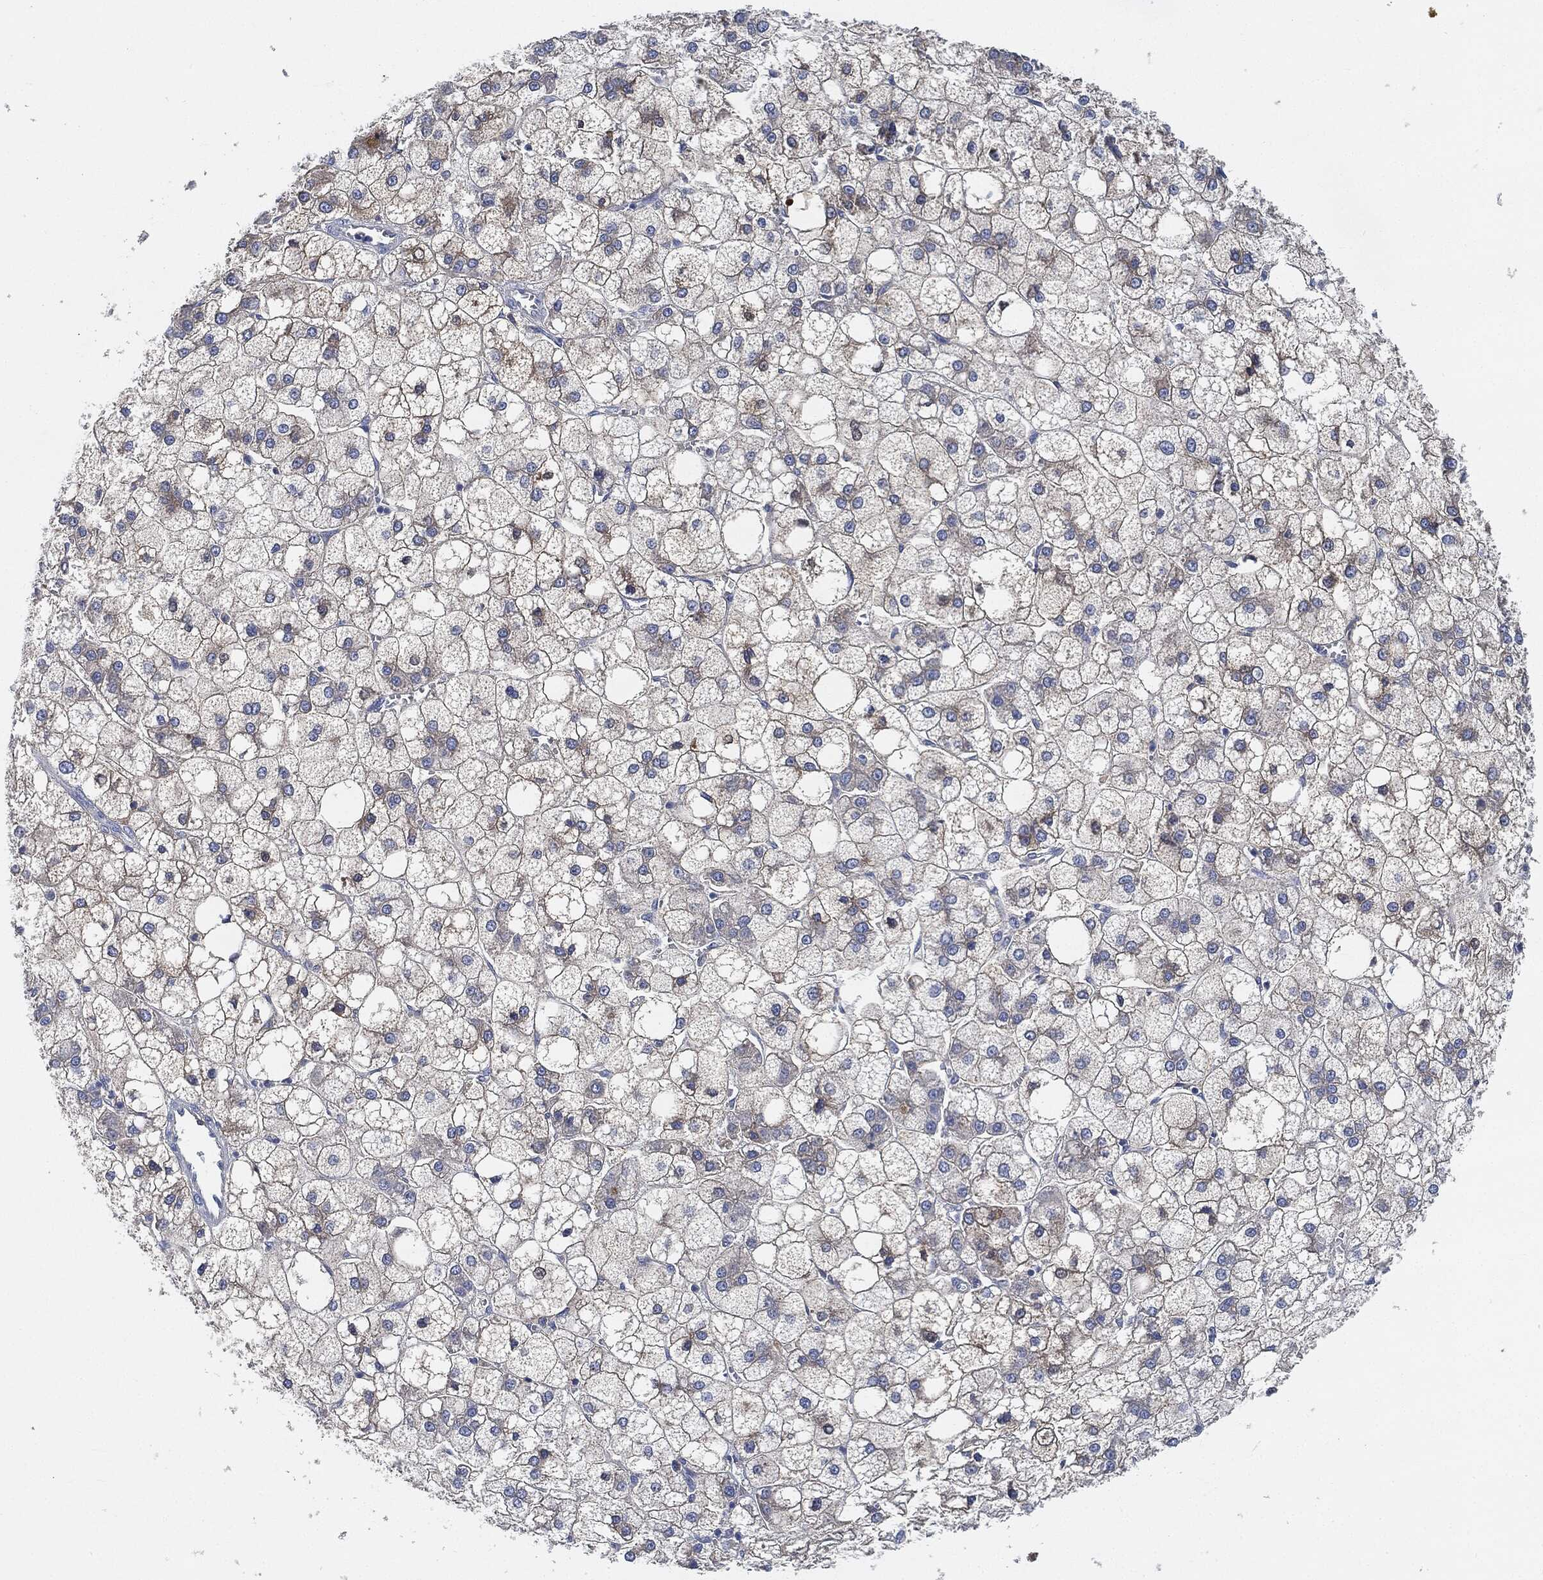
{"staining": {"intensity": "negative", "quantity": "none", "location": "none"}, "tissue": "liver cancer", "cell_type": "Tumor cells", "image_type": "cancer", "snomed": [{"axis": "morphology", "description": "Carcinoma, Hepatocellular, NOS"}, {"axis": "topography", "description": "Liver"}], "caption": "This histopathology image is of liver cancer stained with immunohistochemistry (IHC) to label a protein in brown with the nuclei are counter-stained blue. There is no expression in tumor cells.", "gene": "IGLV6-57", "patient": {"sex": "male", "age": 73}}